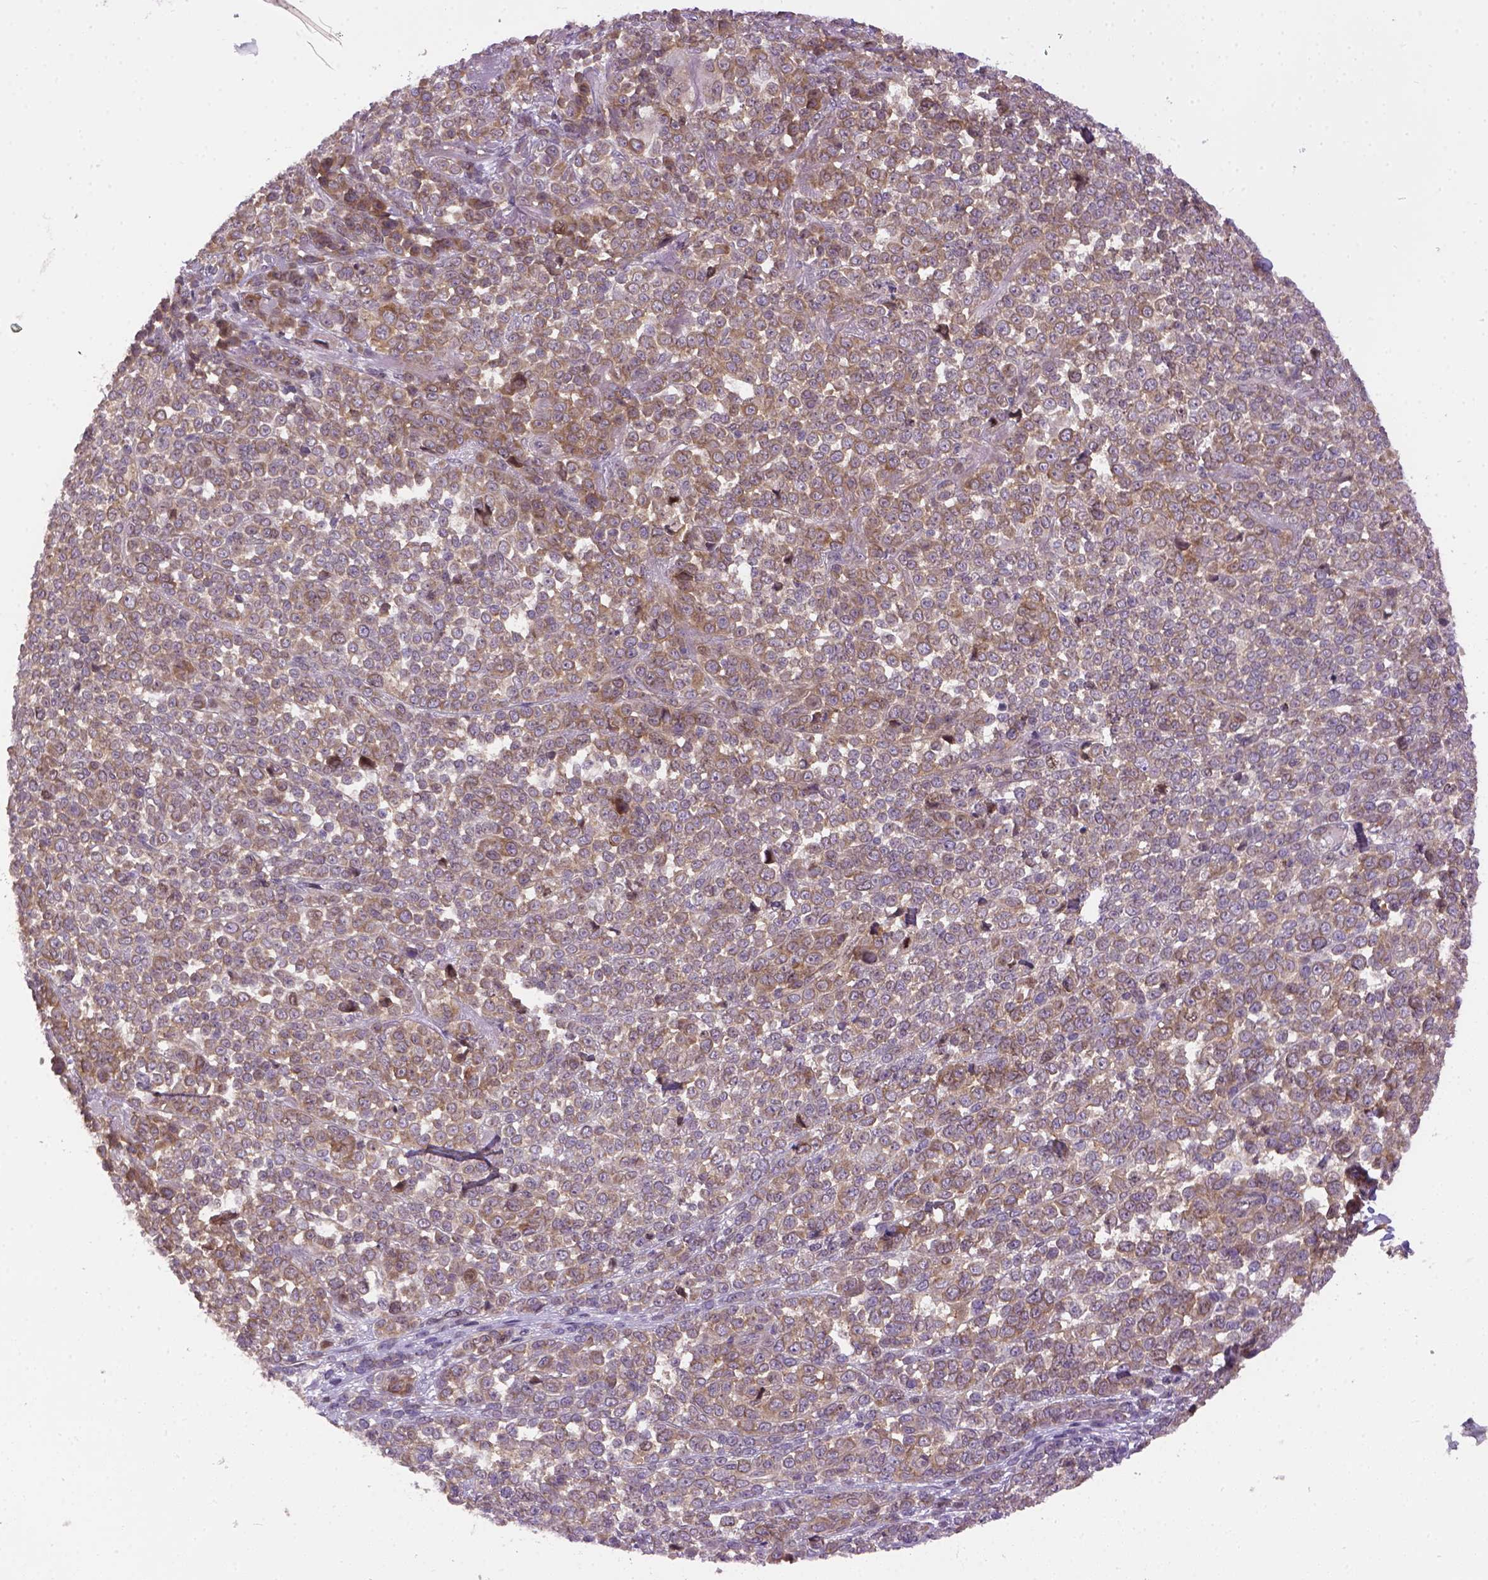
{"staining": {"intensity": "weak", "quantity": ">75%", "location": "cytoplasmic/membranous"}, "tissue": "melanoma", "cell_type": "Tumor cells", "image_type": "cancer", "snomed": [{"axis": "morphology", "description": "Malignant melanoma, NOS"}, {"axis": "topography", "description": "Skin"}], "caption": "DAB immunohistochemical staining of malignant melanoma displays weak cytoplasmic/membranous protein expression in approximately >75% of tumor cells. The protein is shown in brown color, while the nuclei are stained blue.", "gene": "KAZN", "patient": {"sex": "female", "age": 95}}